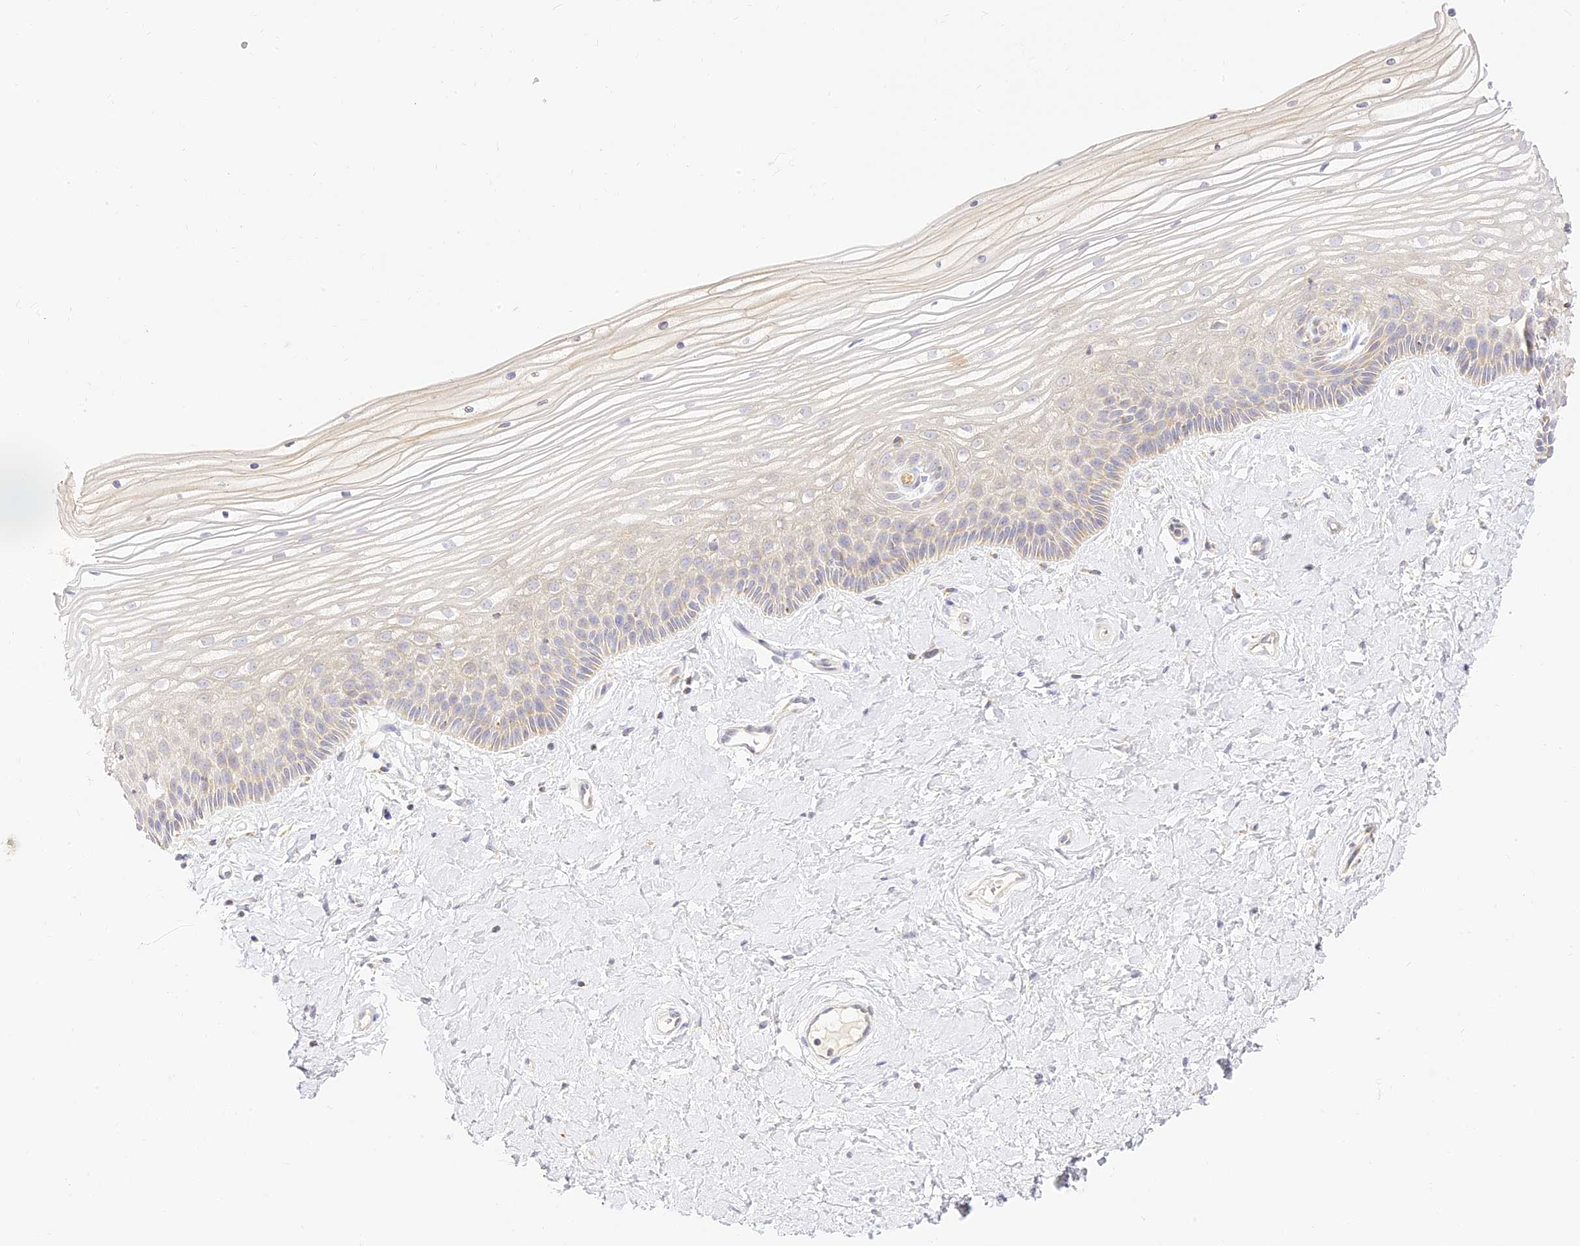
{"staining": {"intensity": "weak", "quantity": "<25%", "location": "cytoplasmic/membranous"}, "tissue": "vagina", "cell_type": "Squamous epithelial cells", "image_type": "normal", "snomed": [{"axis": "morphology", "description": "Normal tissue, NOS"}, {"axis": "topography", "description": "Vagina"}, {"axis": "topography", "description": "Cervix"}], "caption": "This is a image of immunohistochemistry (IHC) staining of unremarkable vagina, which shows no staining in squamous epithelial cells. Brightfield microscopy of immunohistochemistry stained with DAB (brown) and hematoxylin (blue), captured at high magnification.", "gene": "LRRC15", "patient": {"sex": "female", "age": 40}}